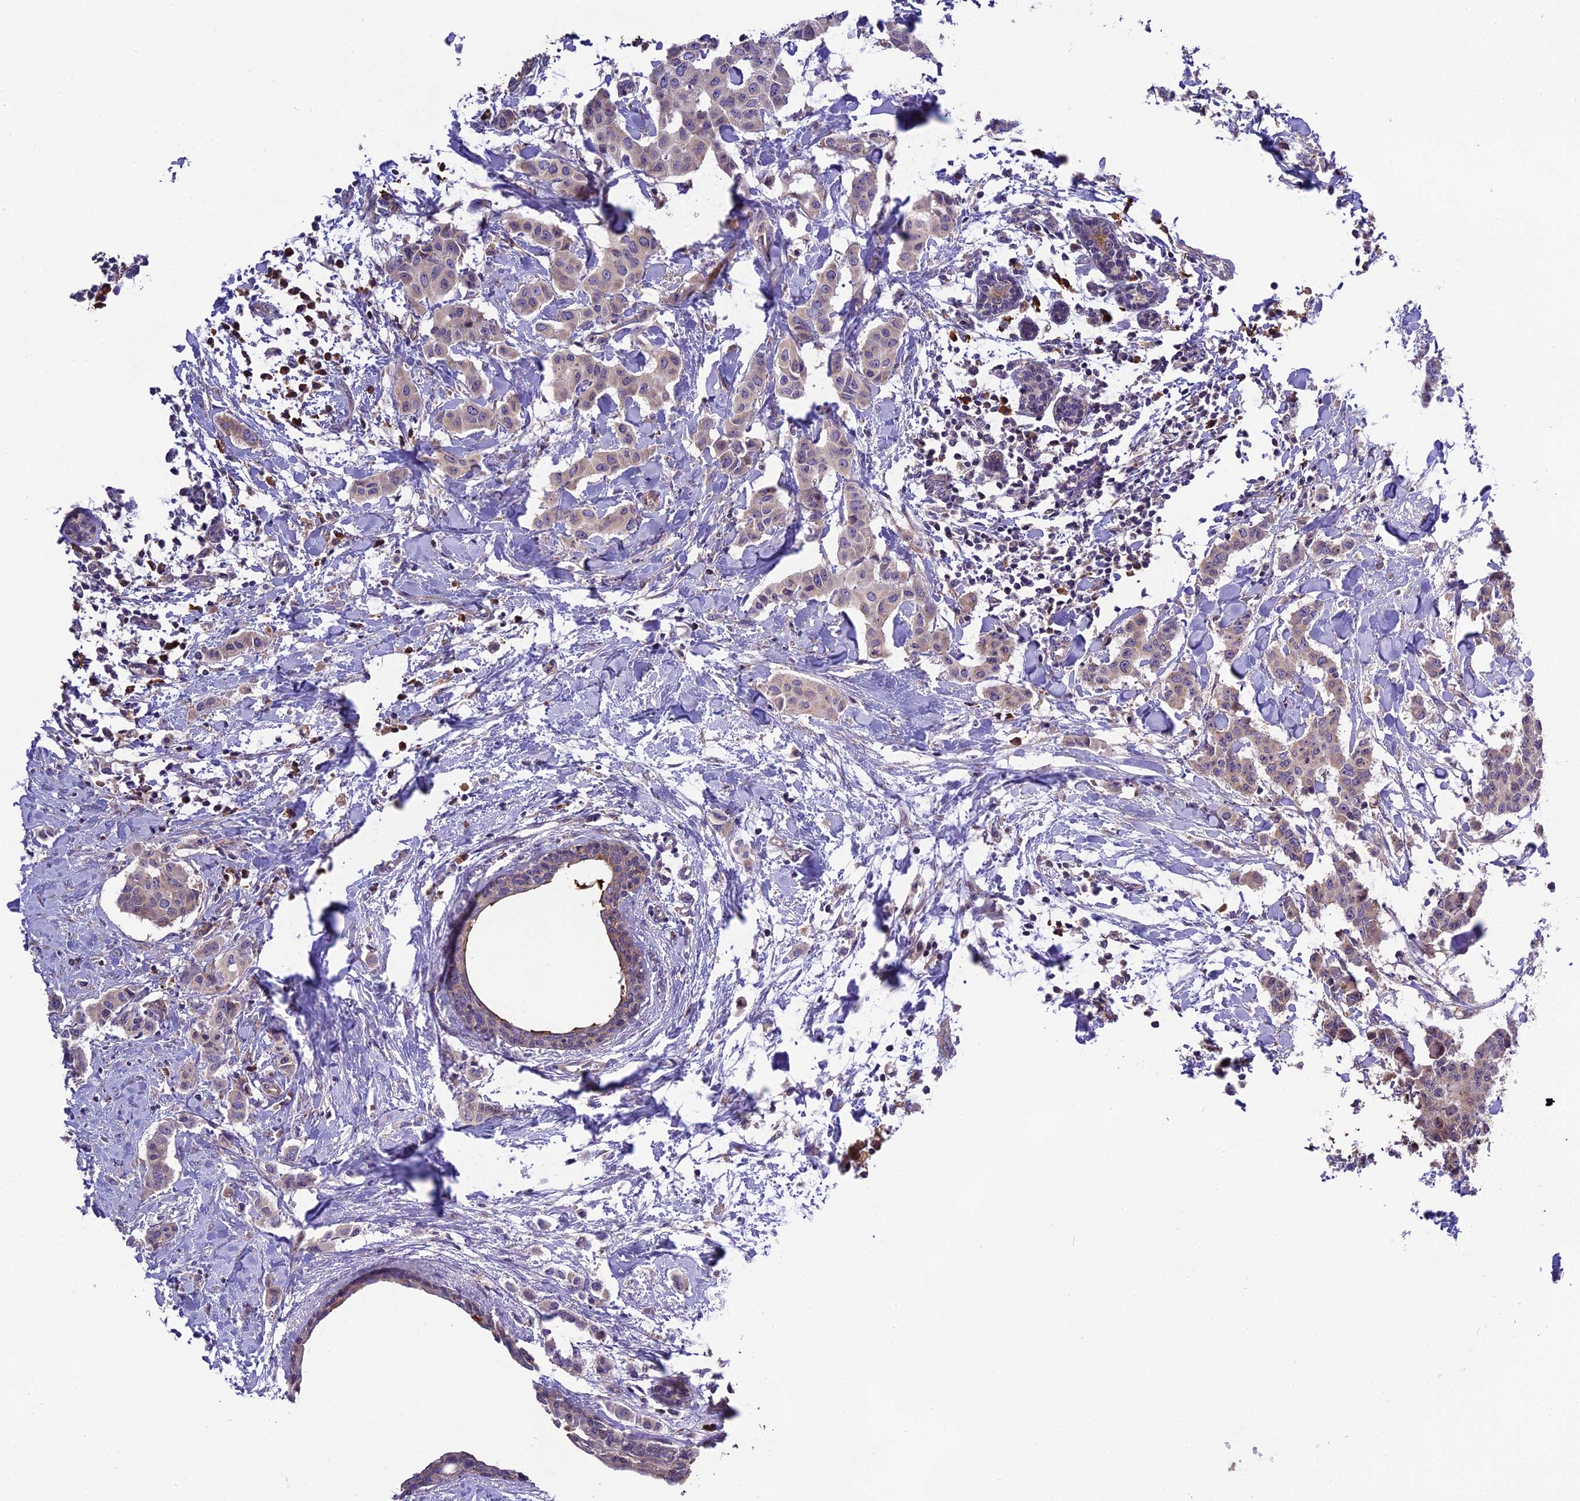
{"staining": {"intensity": "weak", "quantity": "<25%", "location": "cytoplasmic/membranous"}, "tissue": "breast cancer", "cell_type": "Tumor cells", "image_type": "cancer", "snomed": [{"axis": "morphology", "description": "Duct carcinoma"}, {"axis": "topography", "description": "Breast"}], "caption": "Human infiltrating ductal carcinoma (breast) stained for a protein using immunohistochemistry shows no positivity in tumor cells.", "gene": "ABCC10", "patient": {"sex": "female", "age": 40}}